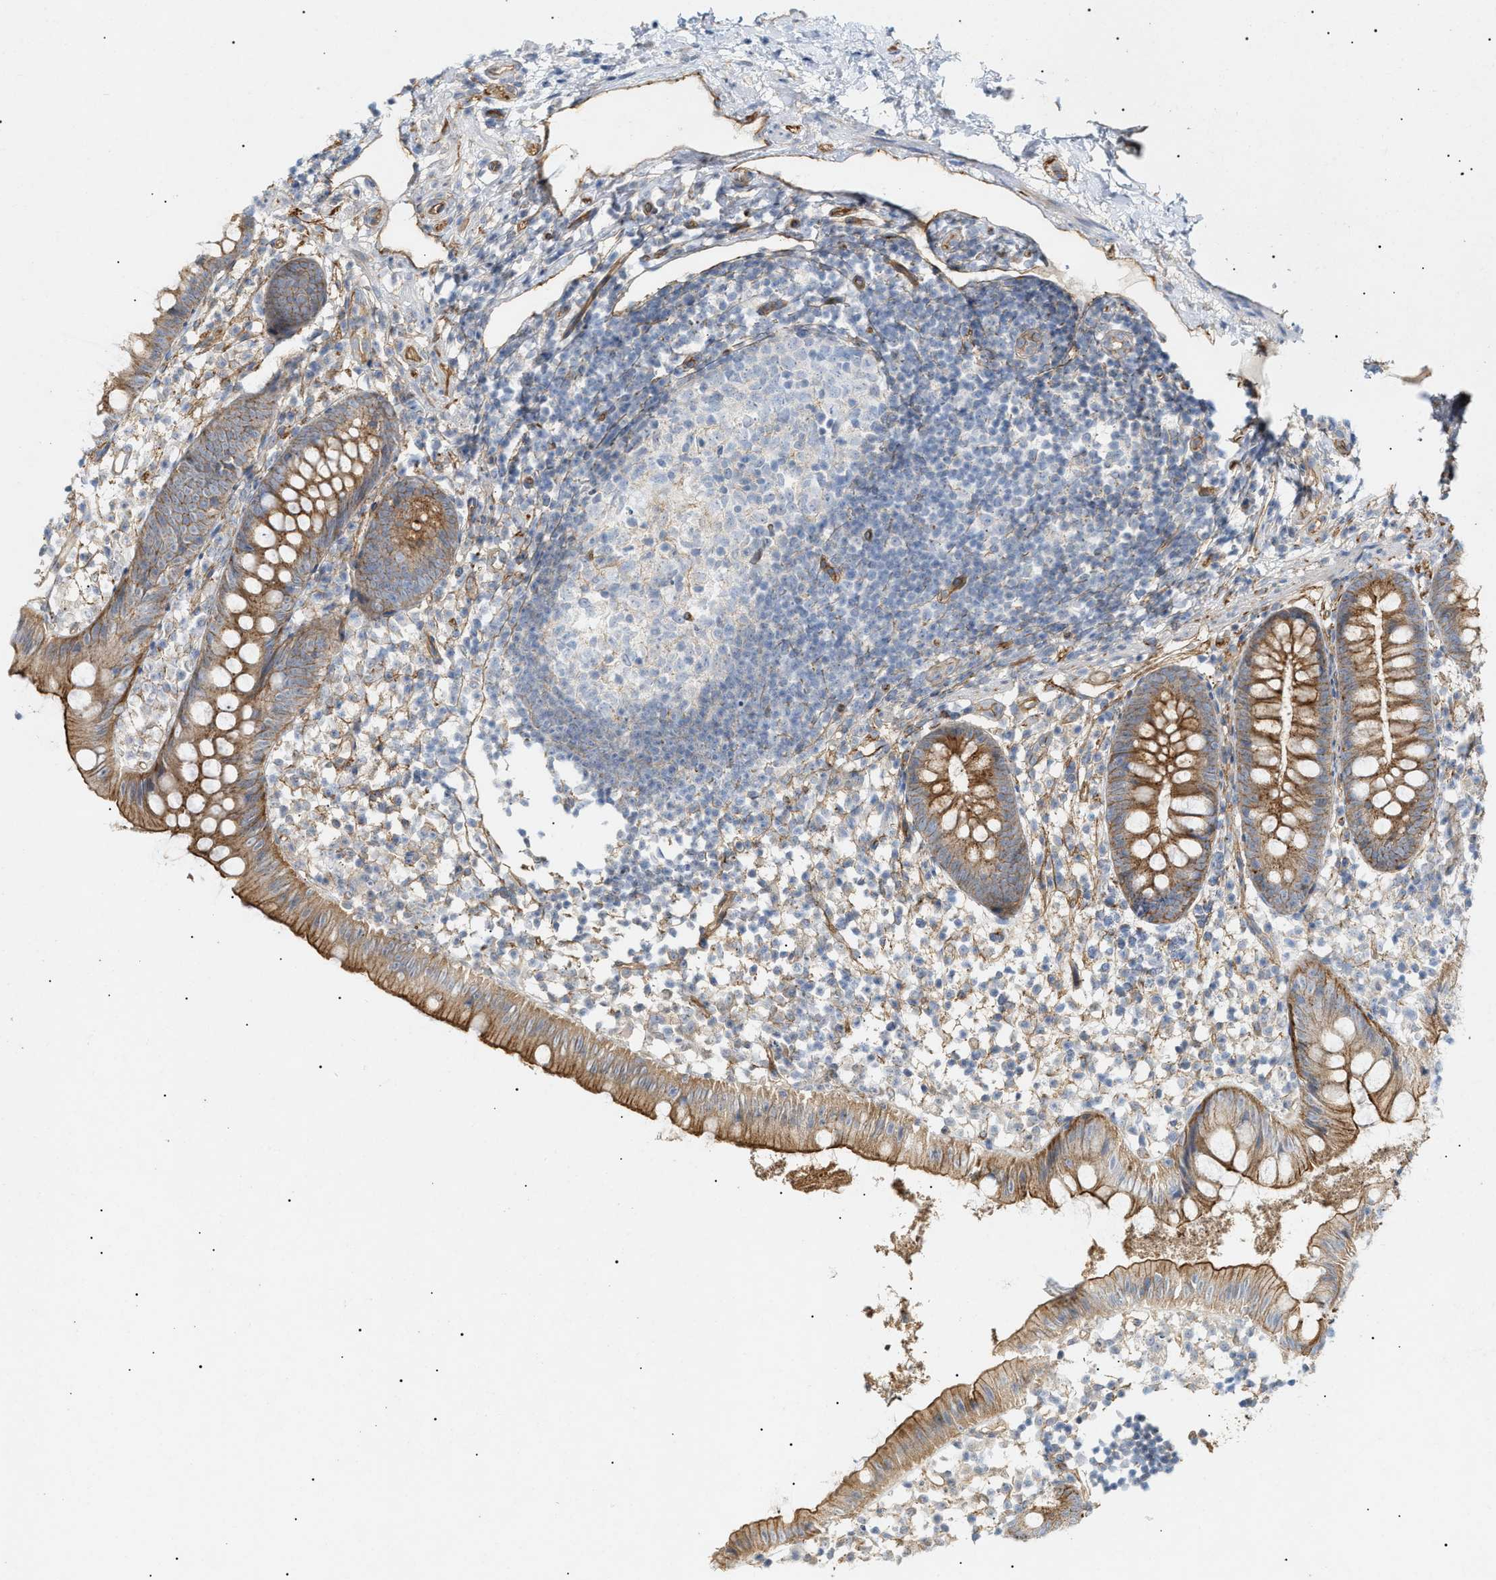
{"staining": {"intensity": "moderate", "quantity": ">75%", "location": "cytoplasmic/membranous"}, "tissue": "appendix", "cell_type": "Glandular cells", "image_type": "normal", "snomed": [{"axis": "morphology", "description": "Normal tissue, NOS"}, {"axis": "topography", "description": "Appendix"}], "caption": "Immunohistochemistry (DAB (3,3'-diaminobenzidine)) staining of benign appendix shows moderate cytoplasmic/membranous protein expression in about >75% of glandular cells.", "gene": "ZFHX2", "patient": {"sex": "female", "age": 20}}